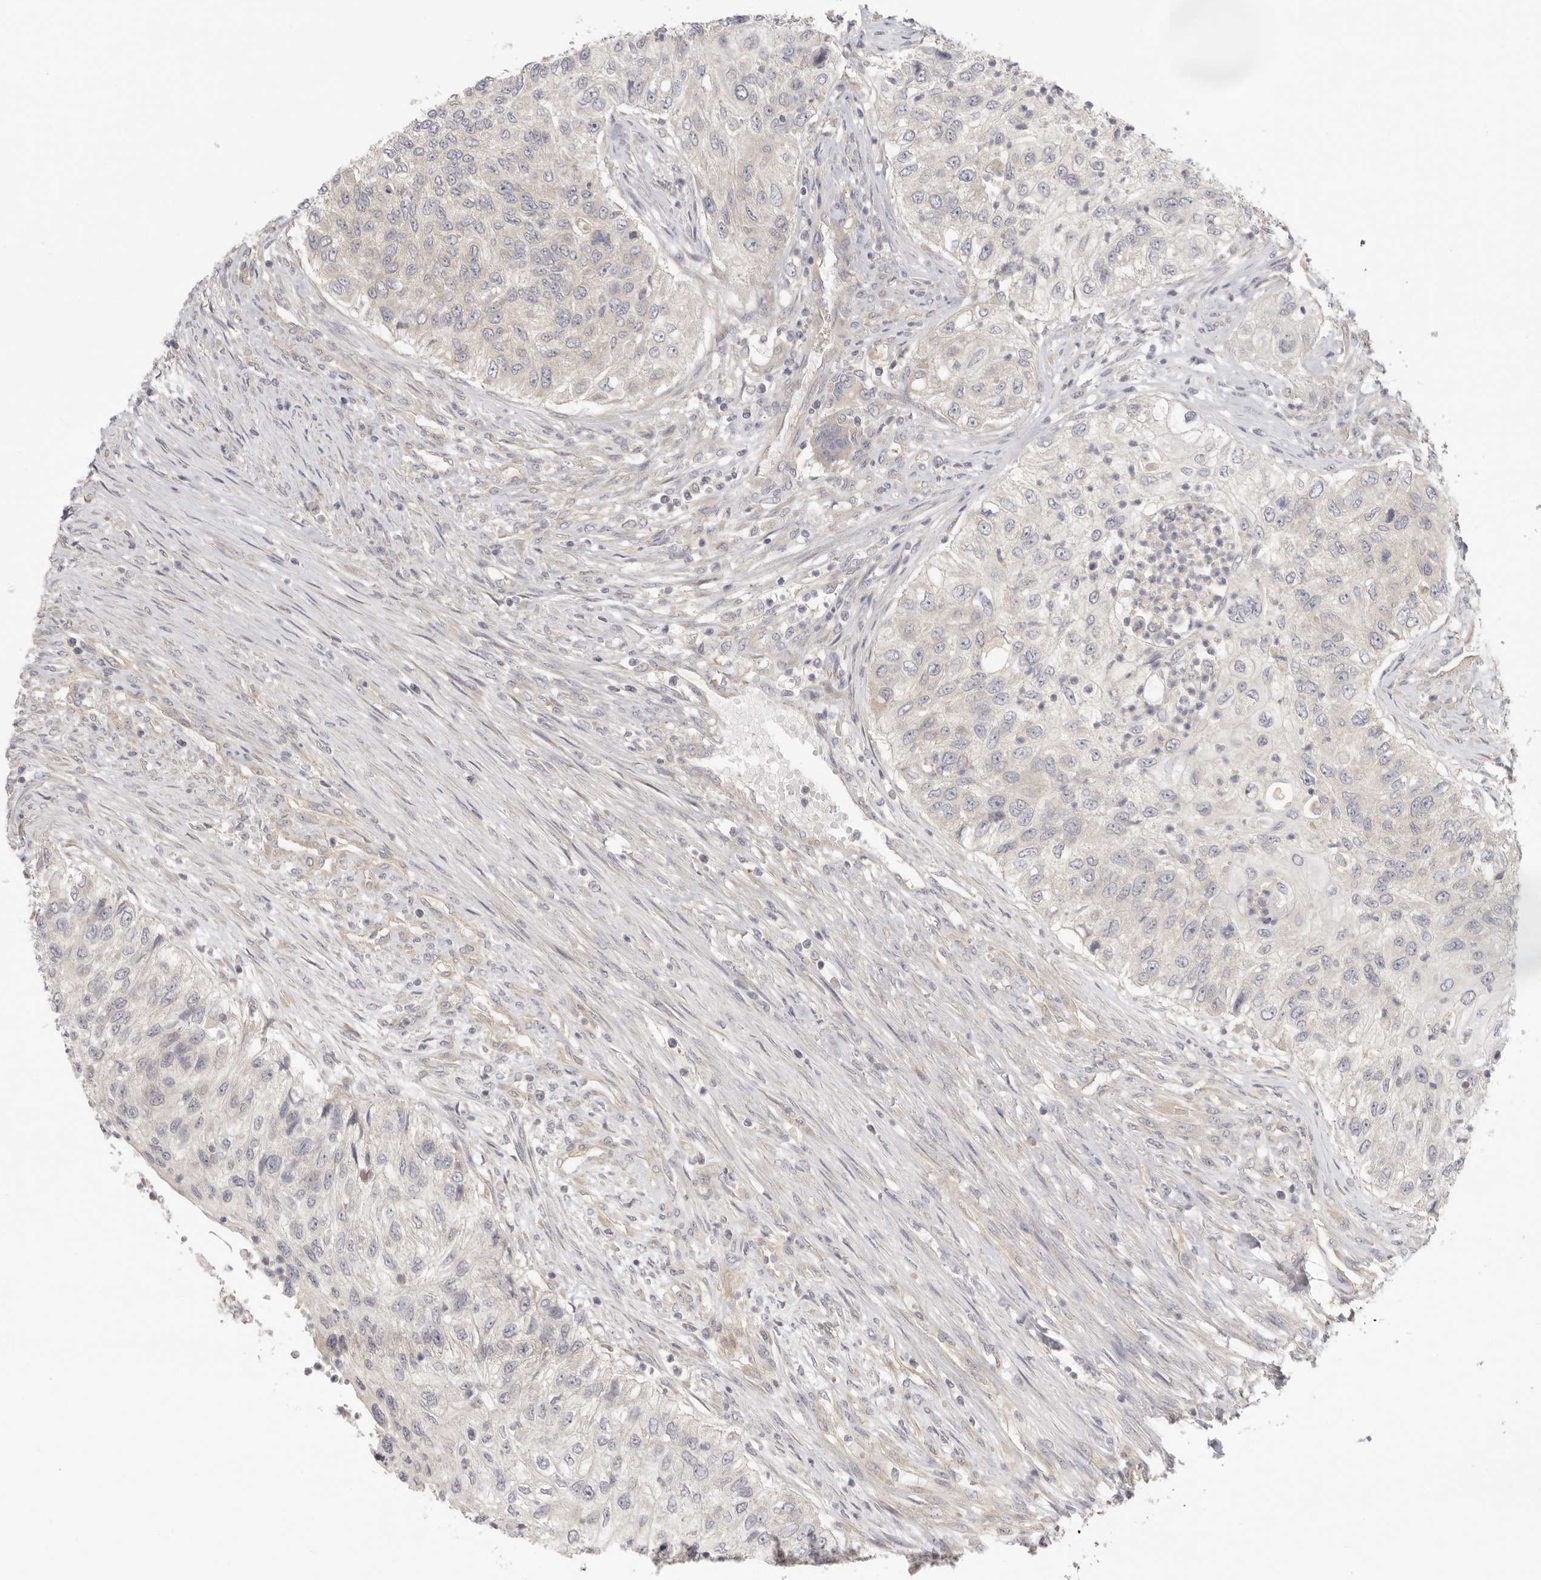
{"staining": {"intensity": "negative", "quantity": "none", "location": "none"}, "tissue": "urothelial cancer", "cell_type": "Tumor cells", "image_type": "cancer", "snomed": [{"axis": "morphology", "description": "Urothelial carcinoma, High grade"}, {"axis": "topography", "description": "Urinary bladder"}], "caption": "Urothelial cancer stained for a protein using immunohistochemistry (IHC) displays no positivity tumor cells.", "gene": "AHDC1", "patient": {"sex": "female", "age": 60}}